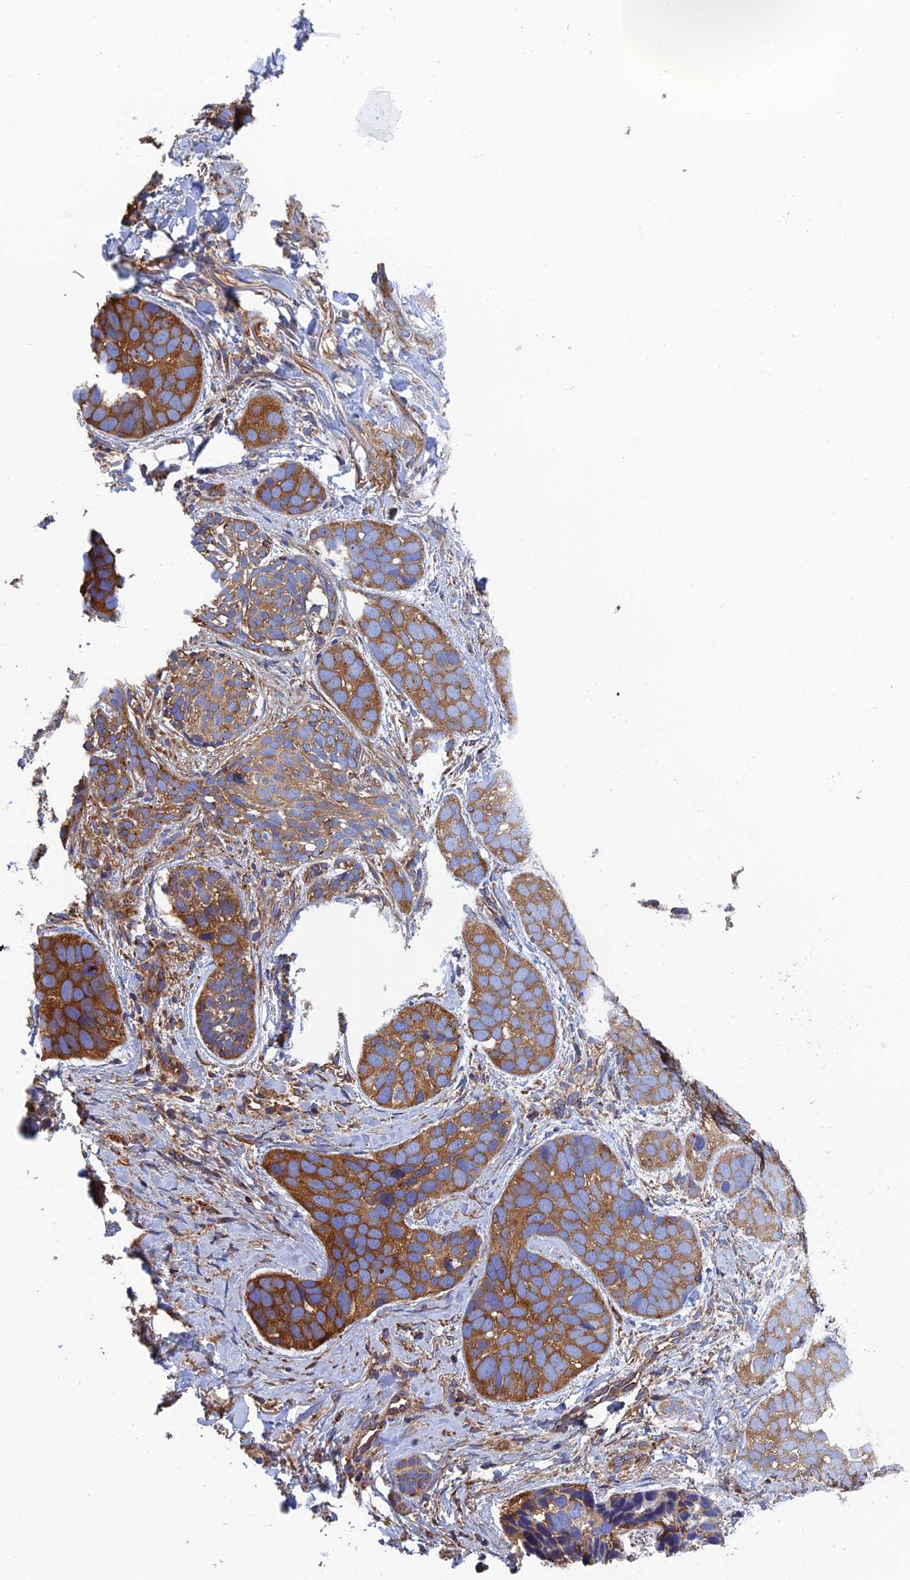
{"staining": {"intensity": "strong", "quantity": ">75%", "location": "cytoplasmic/membranous"}, "tissue": "skin cancer", "cell_type": "Tumor cells", "image_type": "cancer", "snomed": [{"axis": "morphology", "description": "Basal cell carcinoma"}, {"axis": "topography", "description": "Skin"}], "caption": "Skin basal cell carcinoma stained with immunohistochemistry (IHC) exhibits strong cytoplasmic/membranous staining in approximately >75% of tumor cells.", "gene": "DCTN2", "patient": {"sex": "male", "age": 71}}